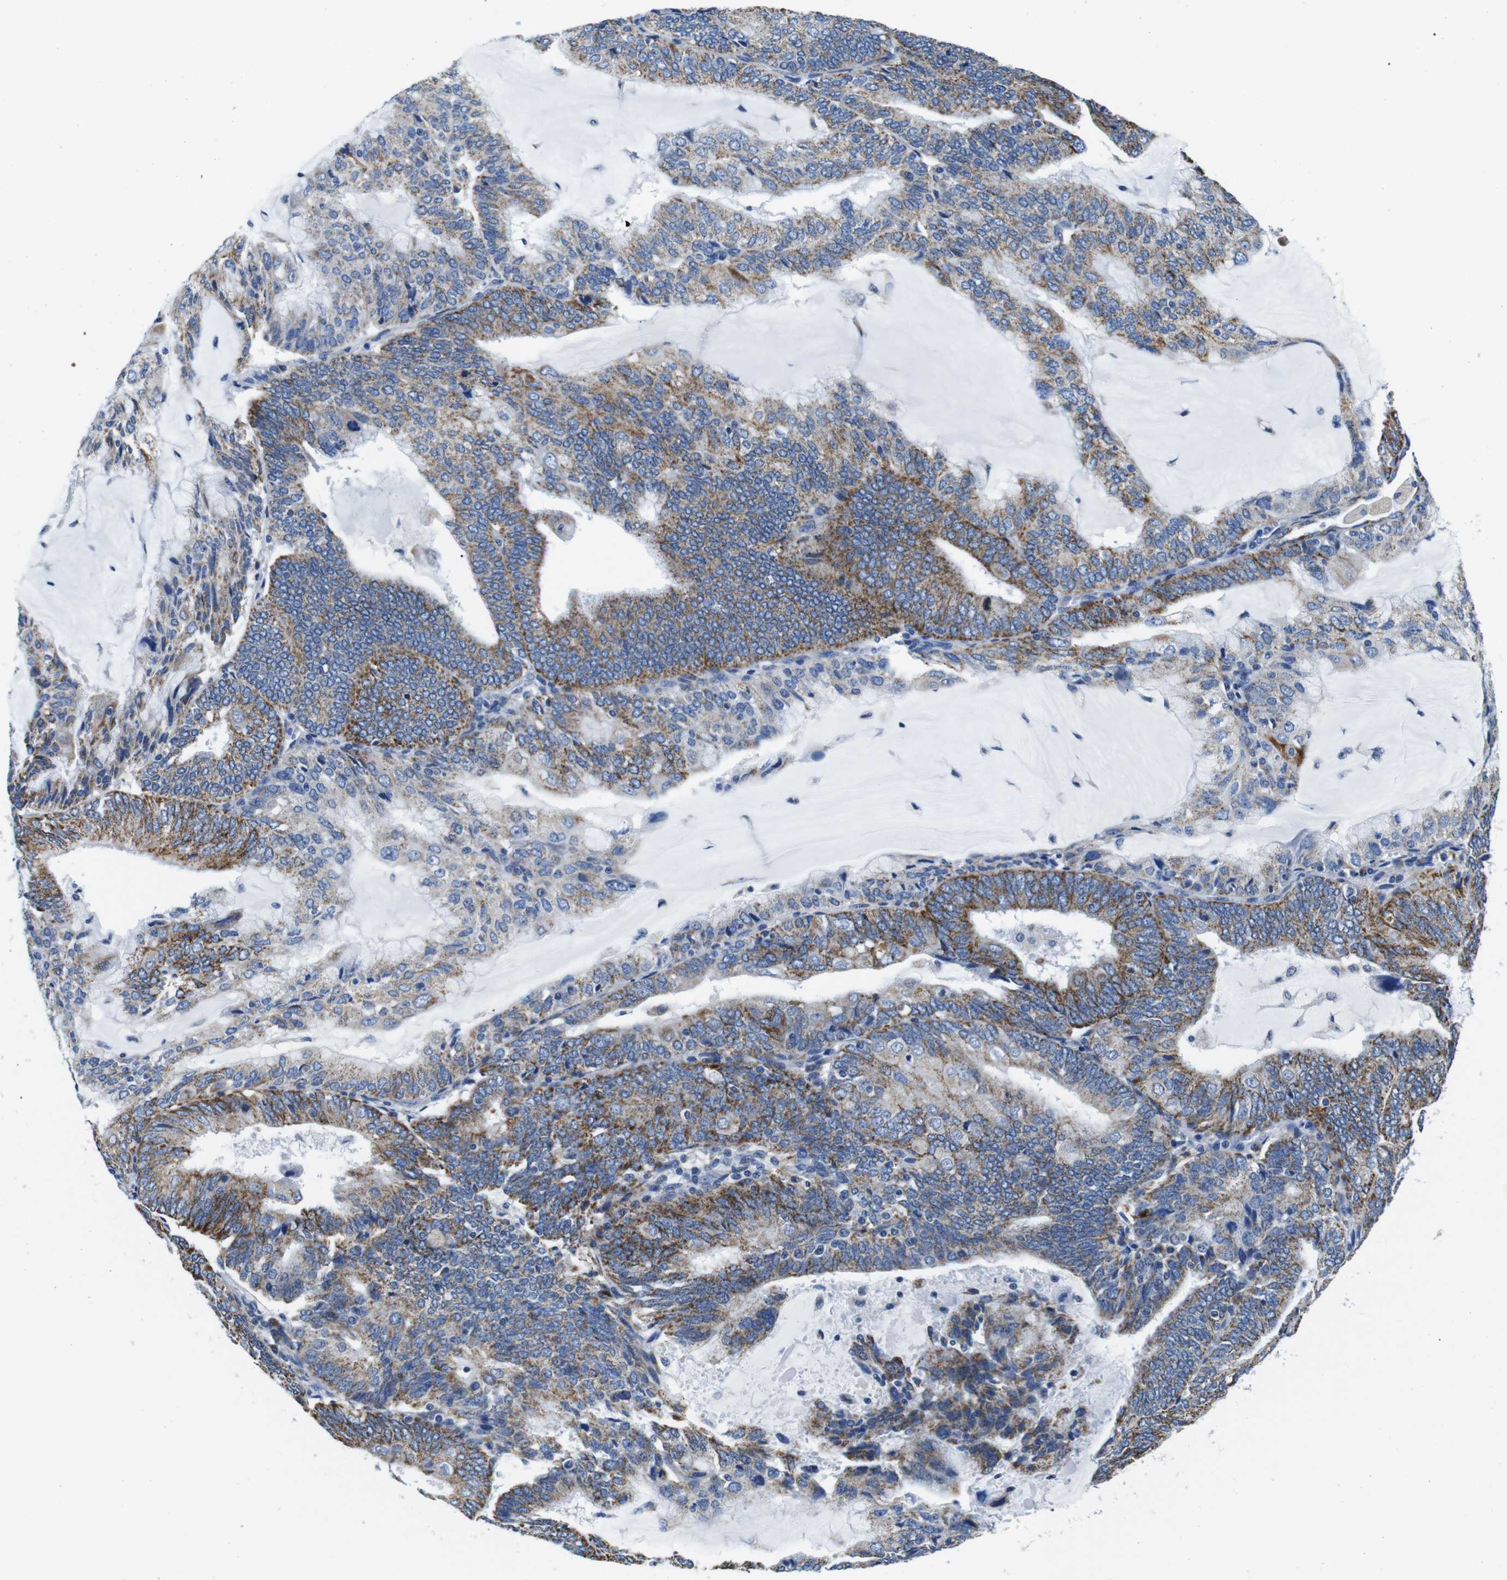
{"staining": {"intensity": "moderate", "quantity": ">75%", "location": "cytoplasmic/membranous"}, "tissue": "endometrial cancer", "cell_type": "Tumor cells", "image_type": "cancer", "snomed": [{"axis": "morphology", "description": "Adenocarcinoma, NOS"}, {"axis": "topography", "description": "Endometrium"}], "caption": "IHC of human adenocarcinoma (endometrial) displays medium levels of moderate cytoplasmic/membranous staining in approximately >75% of tumor cells. The staining is performed using DAB (3,3'-diaminobenzidine) brown chromogen to label protein expression. The nuclei are counter-stained blue using hematoxylin.", "gene": "SNX19", "patient": {"sex": "female", "age": 81}}